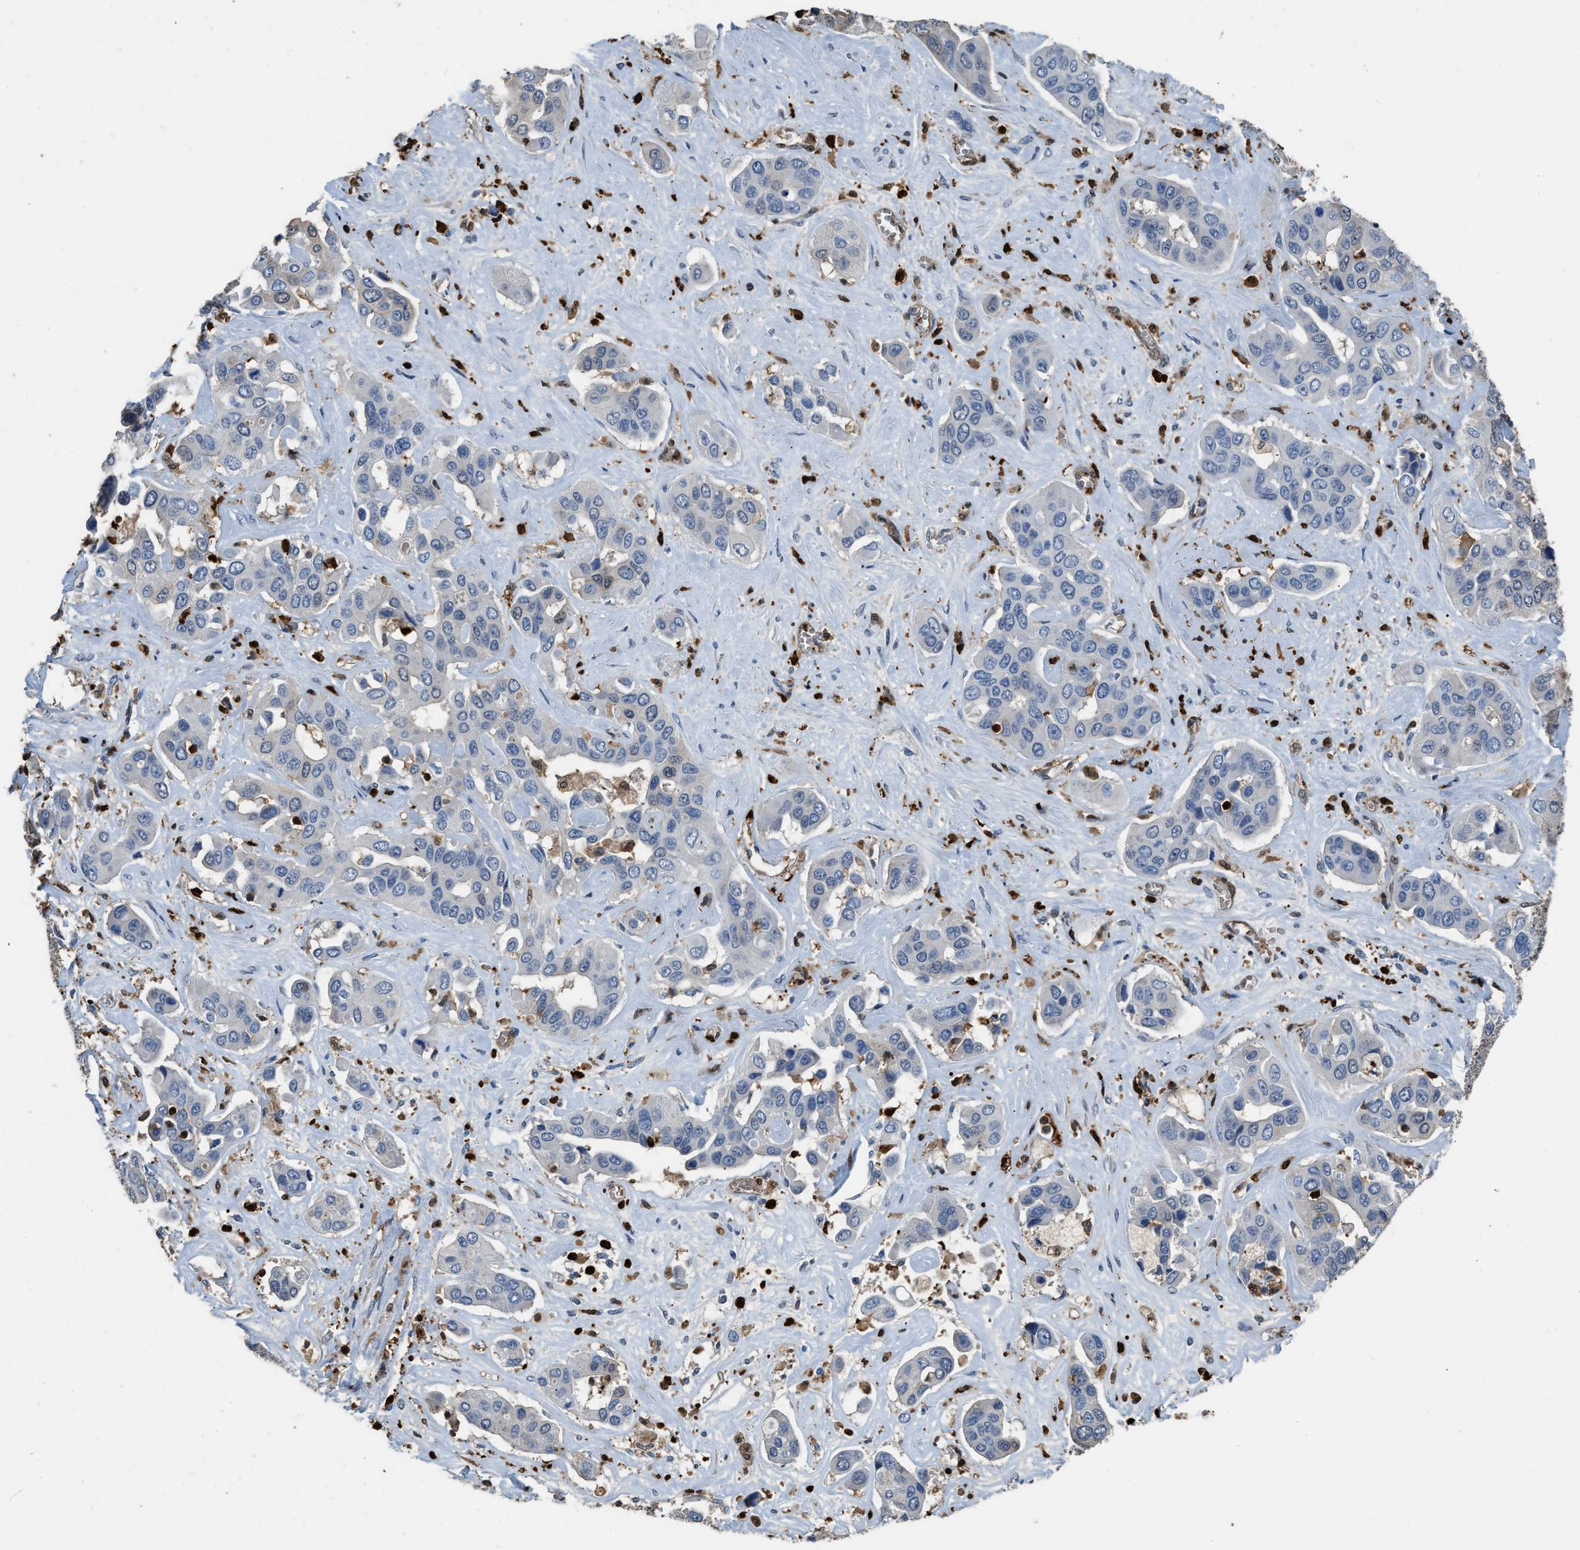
{"staining": {"intensity": "negative", "quantity": "none", "location": "none"}, "tissue": "liver cancer", "cell_type": "Tumor cells", "image_type": "cancer", "snomed": [{"axis": "morphology", "description": "Cholangiocarcinoma"}, {"axis": "topography", "description": "Liver"}], "caption": "The immunohistochemistry micrograph has no significant staining in tumor cells of liver cancer (cholangiocarcinoma) tissue. The staining was performed using DAB to visualize the protein expression in brown, while the nuclei were stained in blue with hematoxylin (Magnification: 20x).", "gene": "ARHGDIB", "patient": {"sex": "female", "age": 52}}